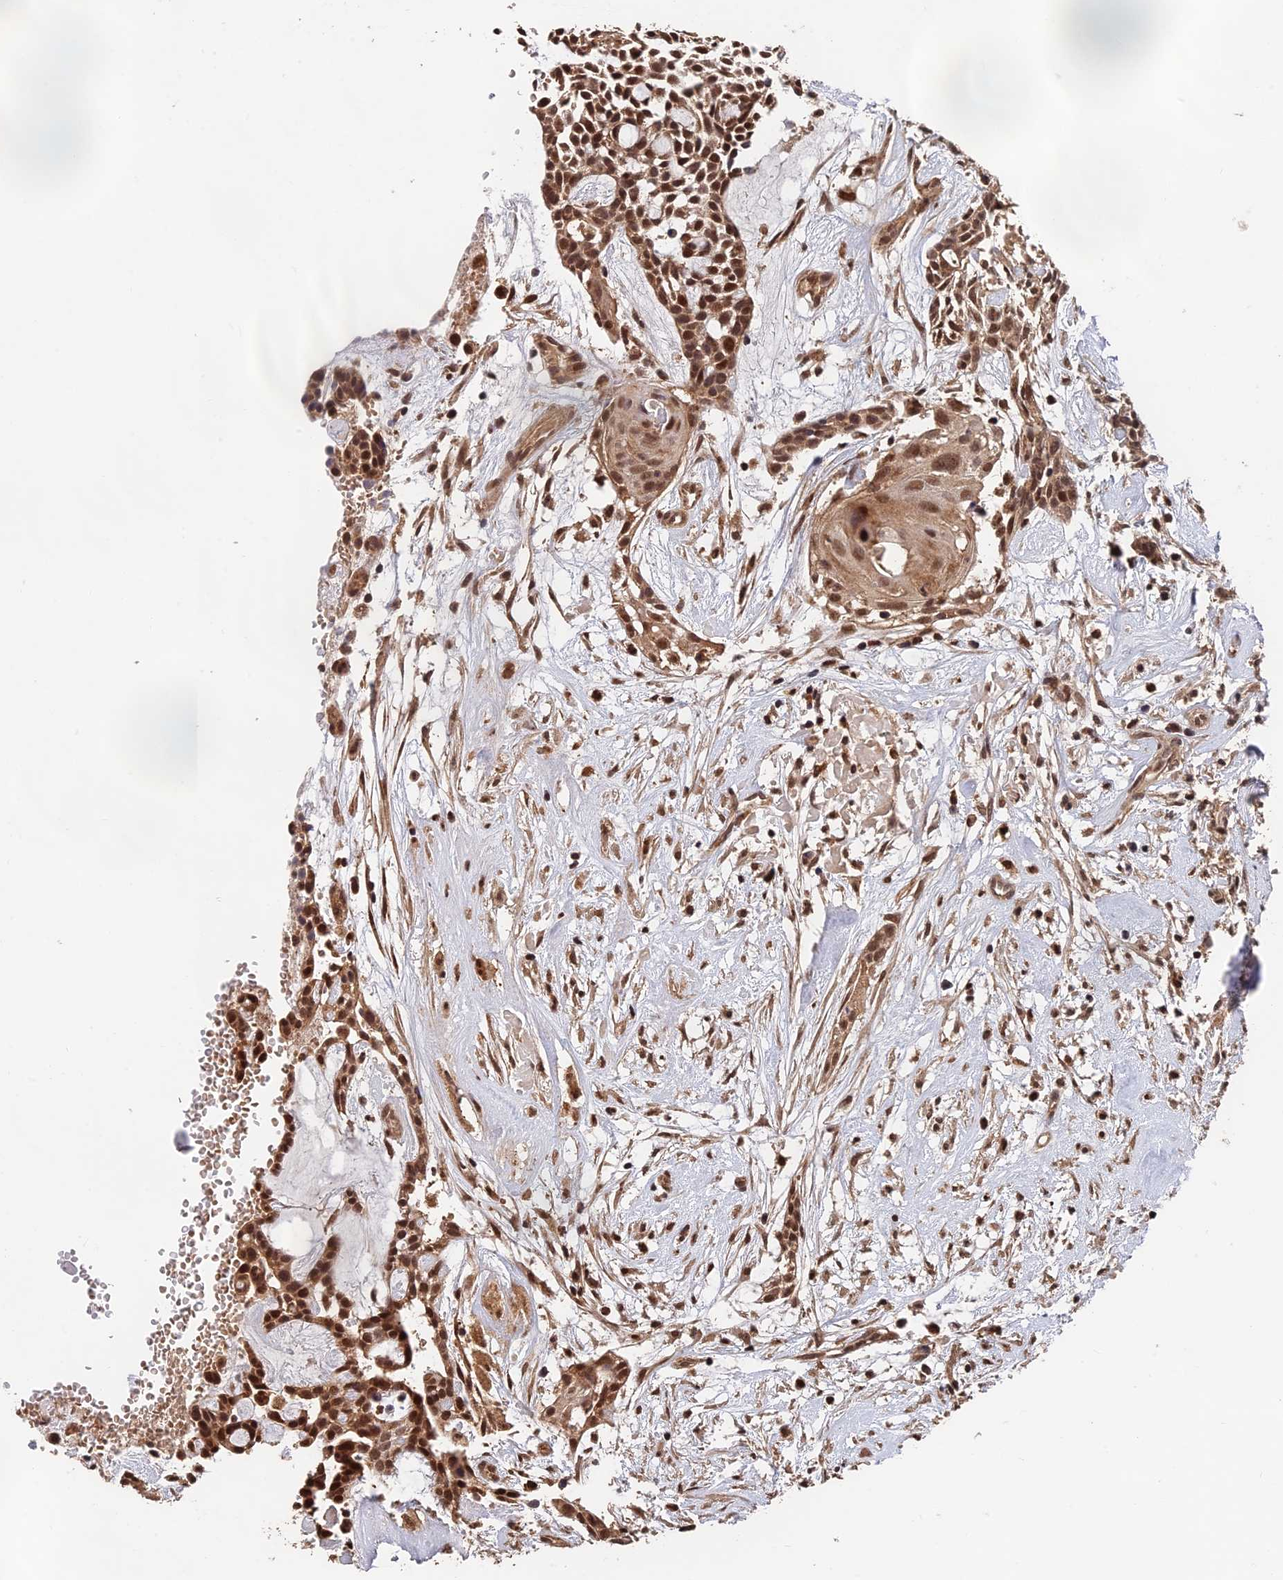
{"staining": {"intensity": "moderate", "quantity": ">75%", "location": "cytoplasmic/membranous,nuclear"}, "tissue": "head and neck cancer", "cell_type": "Tumor cells", "image_type": "cancer", "snomed": [{"axis": "morphology", "description": "Adenocarcinoma, NOS"}, {"axis": "topography", "description": "Subcutis"}, {"axis": "topography", "description": "Head-Neck"}], "caption": "Head and neck adenocarcinoma stained for a protein exhibits moderate cytoplasmic/membranous and nuclear positivity in tumor cells. (IHC, brightfield microscopy, high magnification).", "gene": "OSBPL1A", "patient": {"sex": "female", "age": 73}}